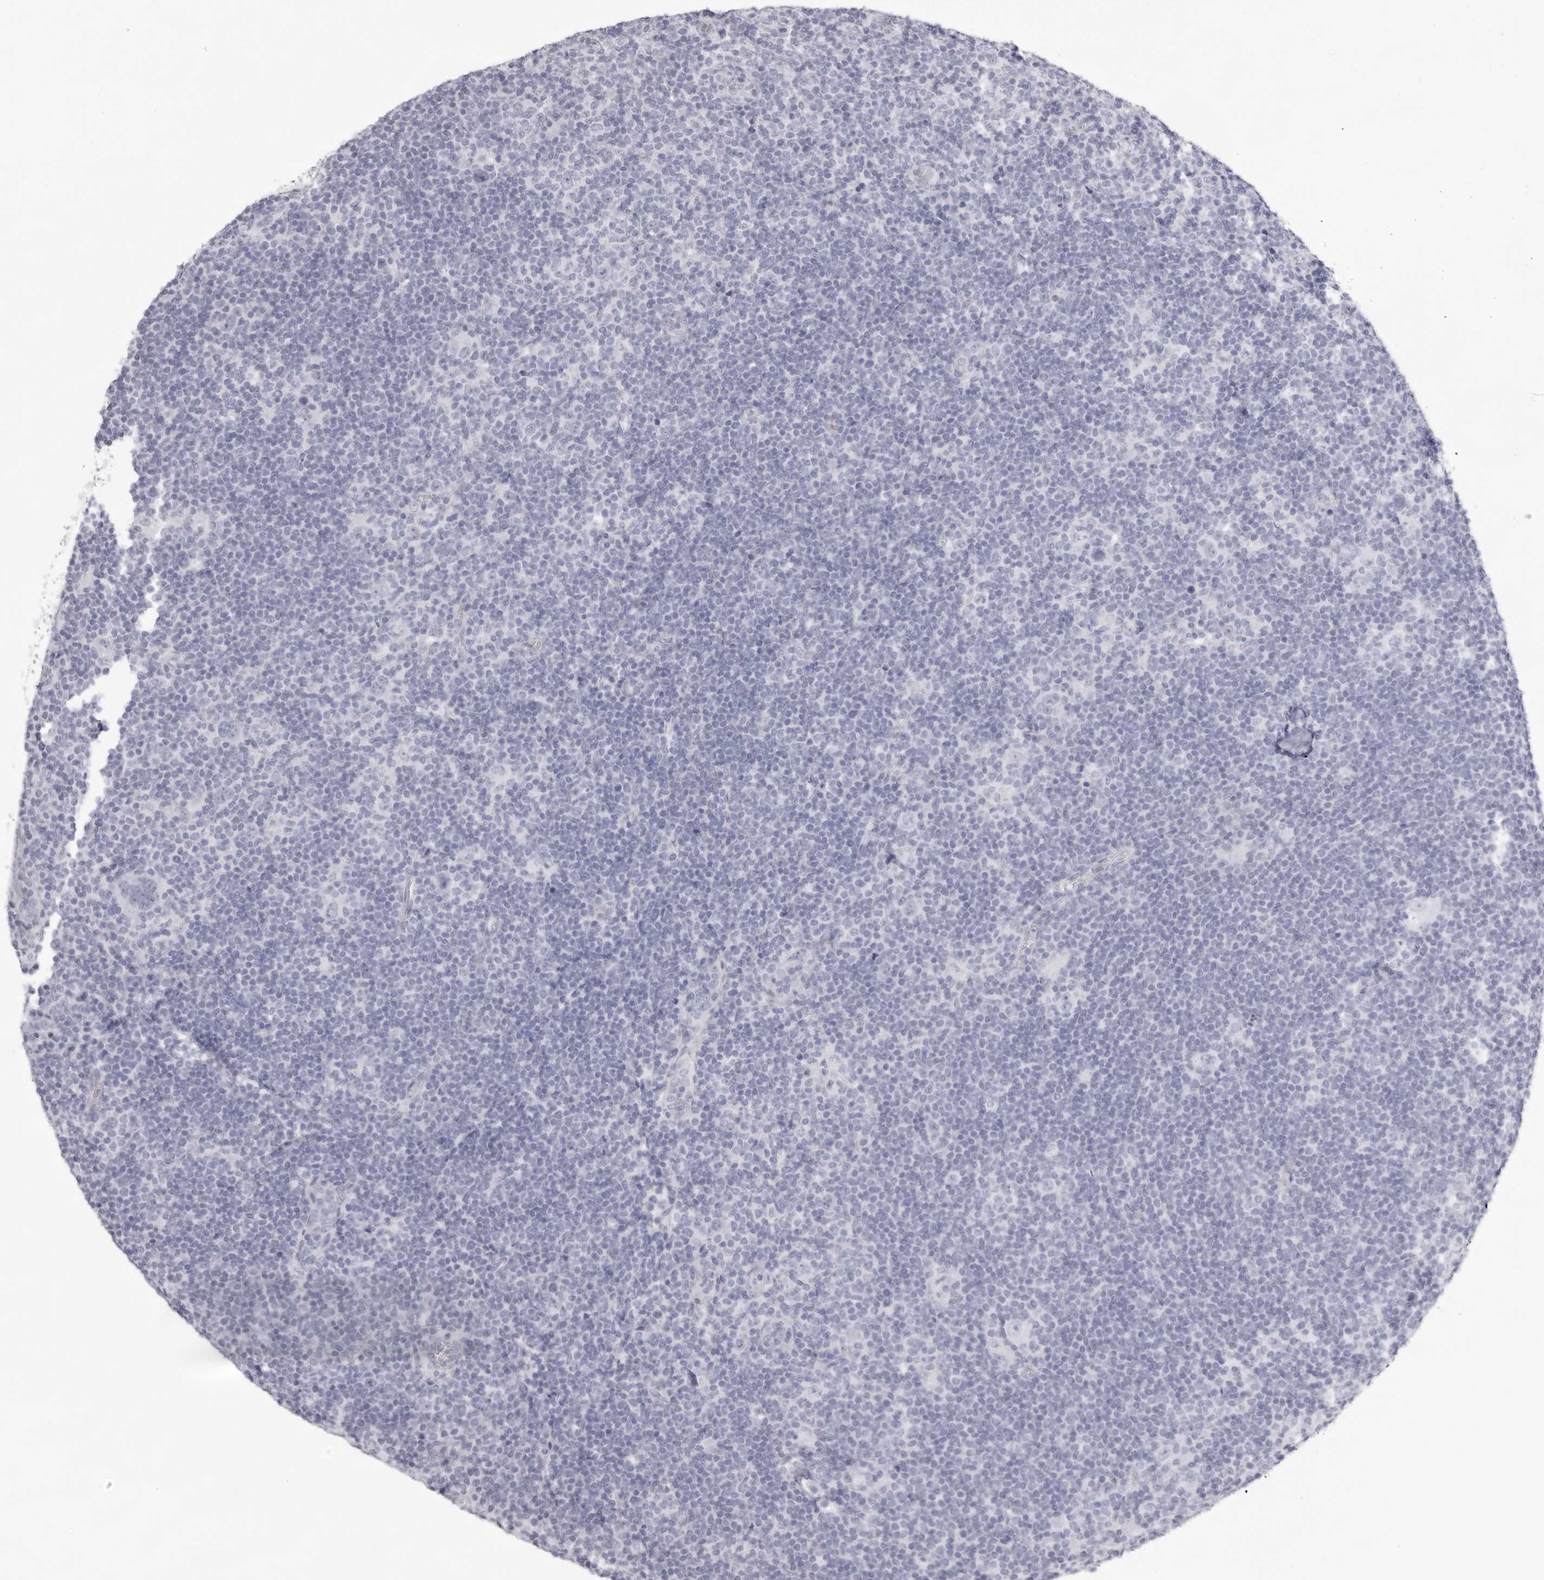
{"staining": {"intensity": "negative", "quantity": "none", "location": "none"}, "tissue": "lymphoma", "cell_type": "Tumor cells", "image_type": "cancer", "snomed": [{"axis": "morphology", "description": "Hodgkin's disease, NOS"}, {"axis": "topography", "description": "Lymph node"}], "caption": "A high-resolution micrograph shows immunohistochemistry staining of lymphoma, which displays no significant staining in tumor cells. Brightfield microscopy of immunohistochemistry (IHC) stained with DAB (3,3'-diaminobenzidine) (brown) and hematoxylin (blue), captured at high magnification.", "gene": "SPTA1", "patient": {"sex": "female", "age": 57}}